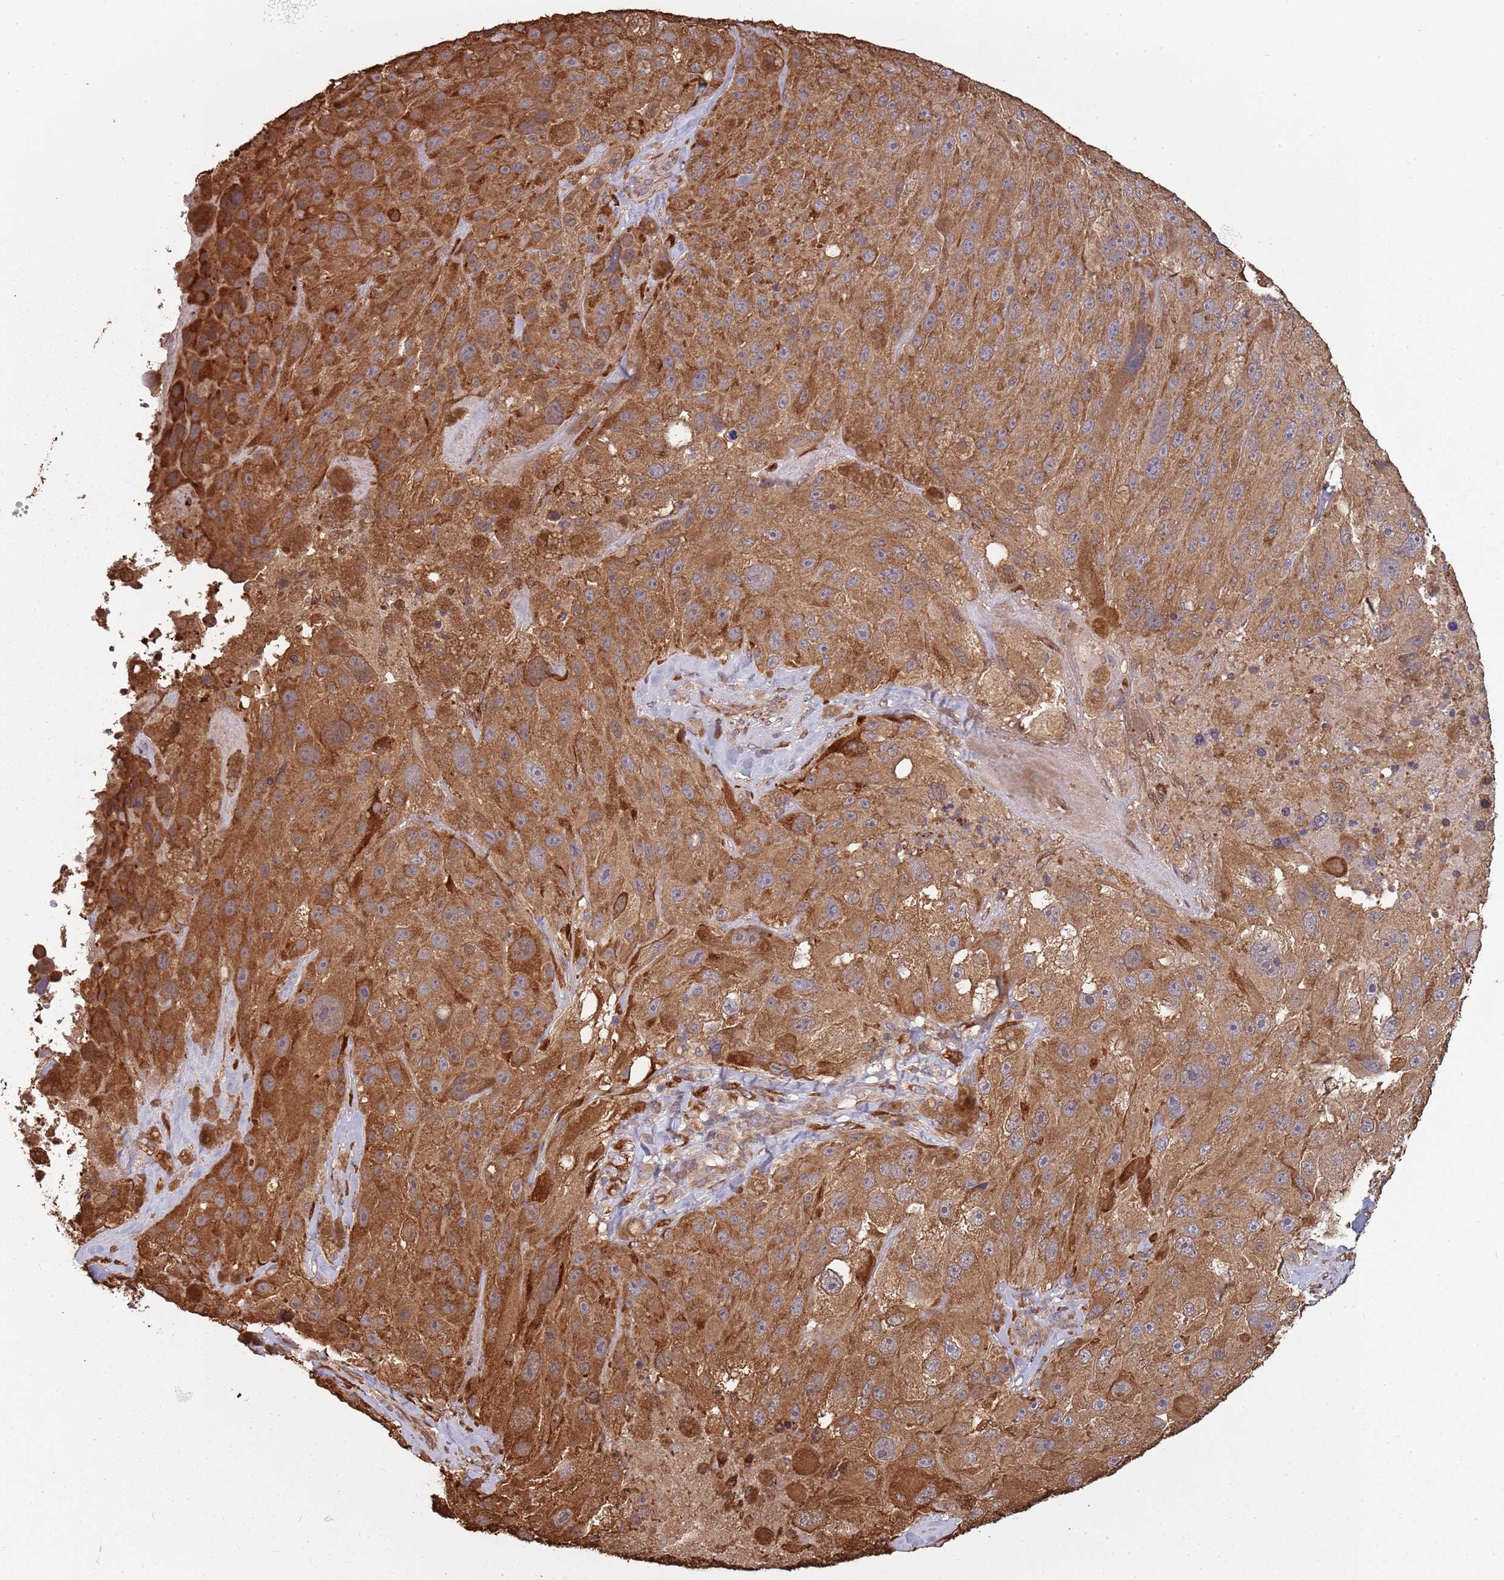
{"staining": {"intensity": "moderate", "quantity": ">75%", "location": "cytoplasmic/membranous"}, "tissue": "melanoma", "cell_type": "Tumor cells", "image_type": "cancer", "snomed": [{"axis": "morphology", "description": "Malignant melanoma, Metastatic site"}, {"axis": "topography", "description": "Lymph node"}], "caption": "Malignant melanoma (metastatic site) tissue displays moderate cytoplasmic/membranous positivity in approximately >75% of tumor cells, visualized by immunohistochemistry. (Stains: DAB (3,3'-diaminobenzidine) in brown, nuclei in blue, Microscopy: brightfield microscopy at high magnification).", "gene": "COG4", "patient": {"sex": "male", "age": 62}}